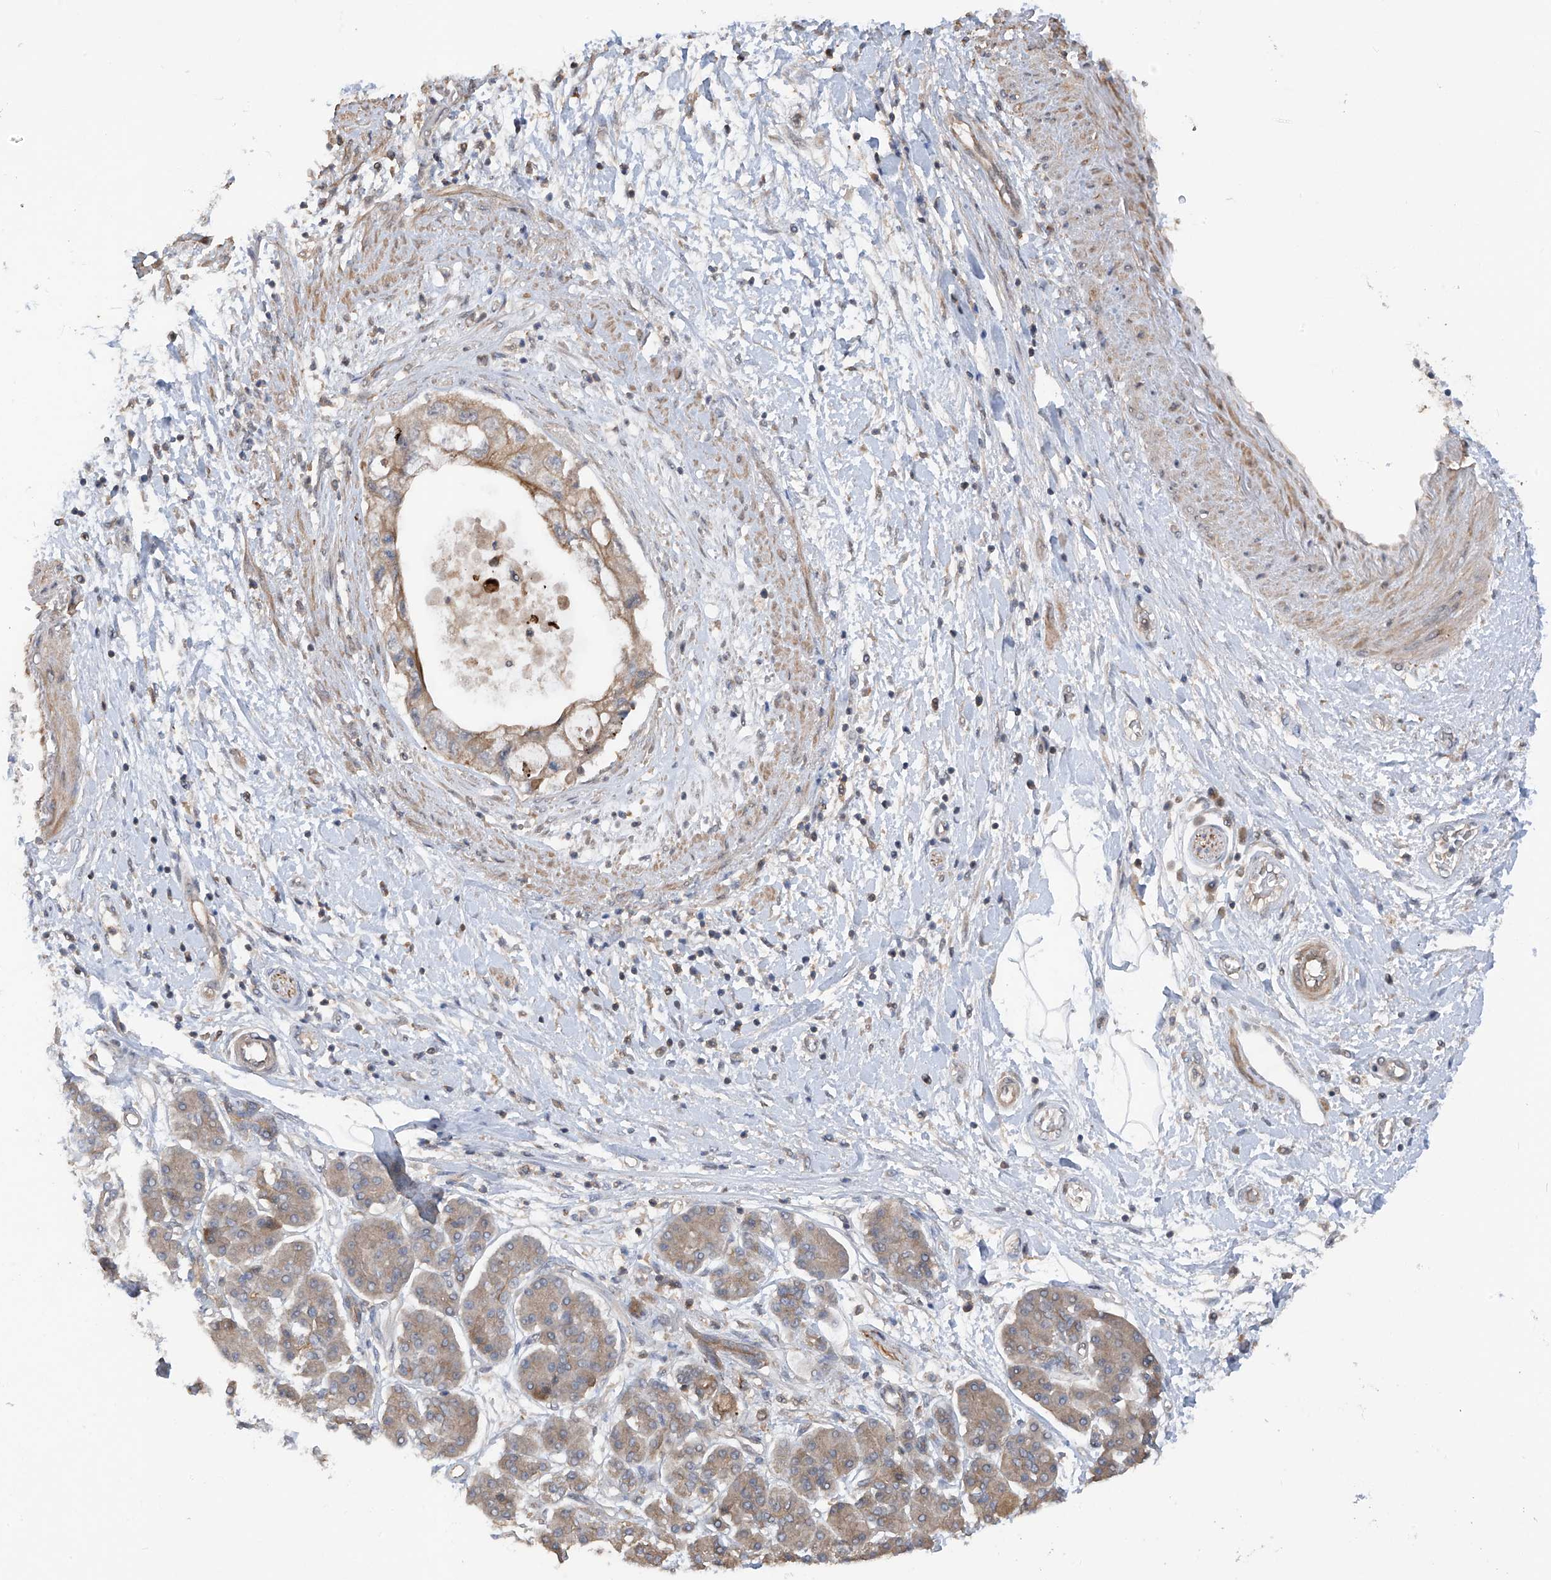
{"staining": {"intensity": "weak", "quantity": "25%-75%", "location": "cytoplasmic/membranous"}, "tissue": "pancreatic cancer", "cell_type": "Tumor cells", "image_type": "cancer", "snomed": [{"axis": "morphology", "description": "Adenocarcinoma, NOS"}, {"axis": "topography", "description": "Pancreas"}], "caption": "Brown immunohistochemical staining in human adenocarcinoma (pancreatic) displays weak cytoplasmic/membranous expression in approximately 25%-75% of tumor cells.", "gene": "RPAIN", "patient": {"sex": "female", "age": 73}}